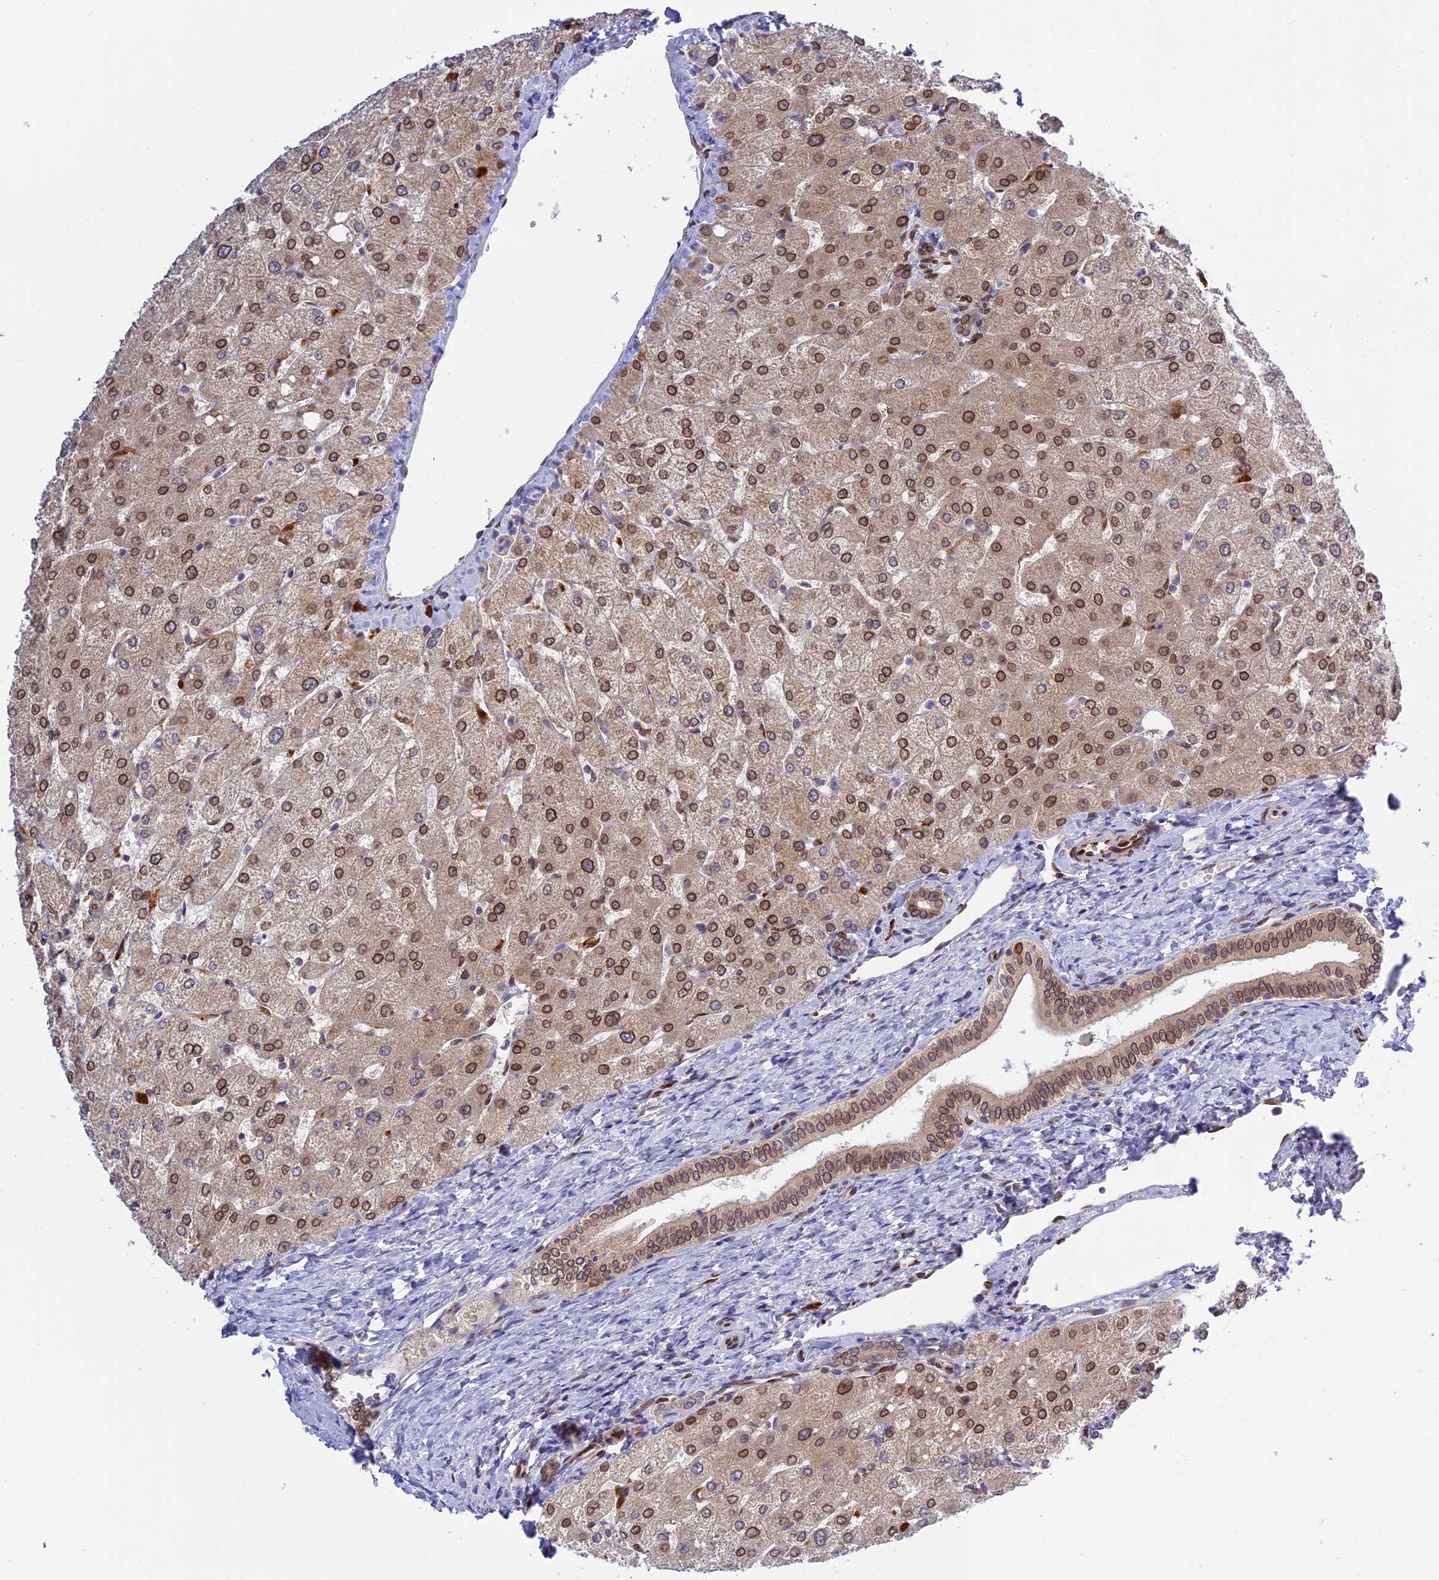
{"staining": {"intensity": "moderate", "quantity": ">75%", "location": "cytoplasmic/membranous,nuclear"}, "tissue": "liver", "cell_type": "Cholangiocytes", "image_type": "normal", "snomed": [{"axis": "morphology", "description": "Normal tissue, NOS"}, {"axis": "topography", "description": "Liver"}], "caption": "Immunohistochemical staining of unremarkable liver demonstrates medium levels of moderate cytoplasmic/membranous,nuclear expression in about >75% of cholangiocytes. Using DAB (3,3'-diaminobenzidine) (brown) and hematoxylin (blue) stains, captured at high magnification using brightfield microscopy.", "gene": "SKIC8", "patient": {"sex": "female", "age": 54}}